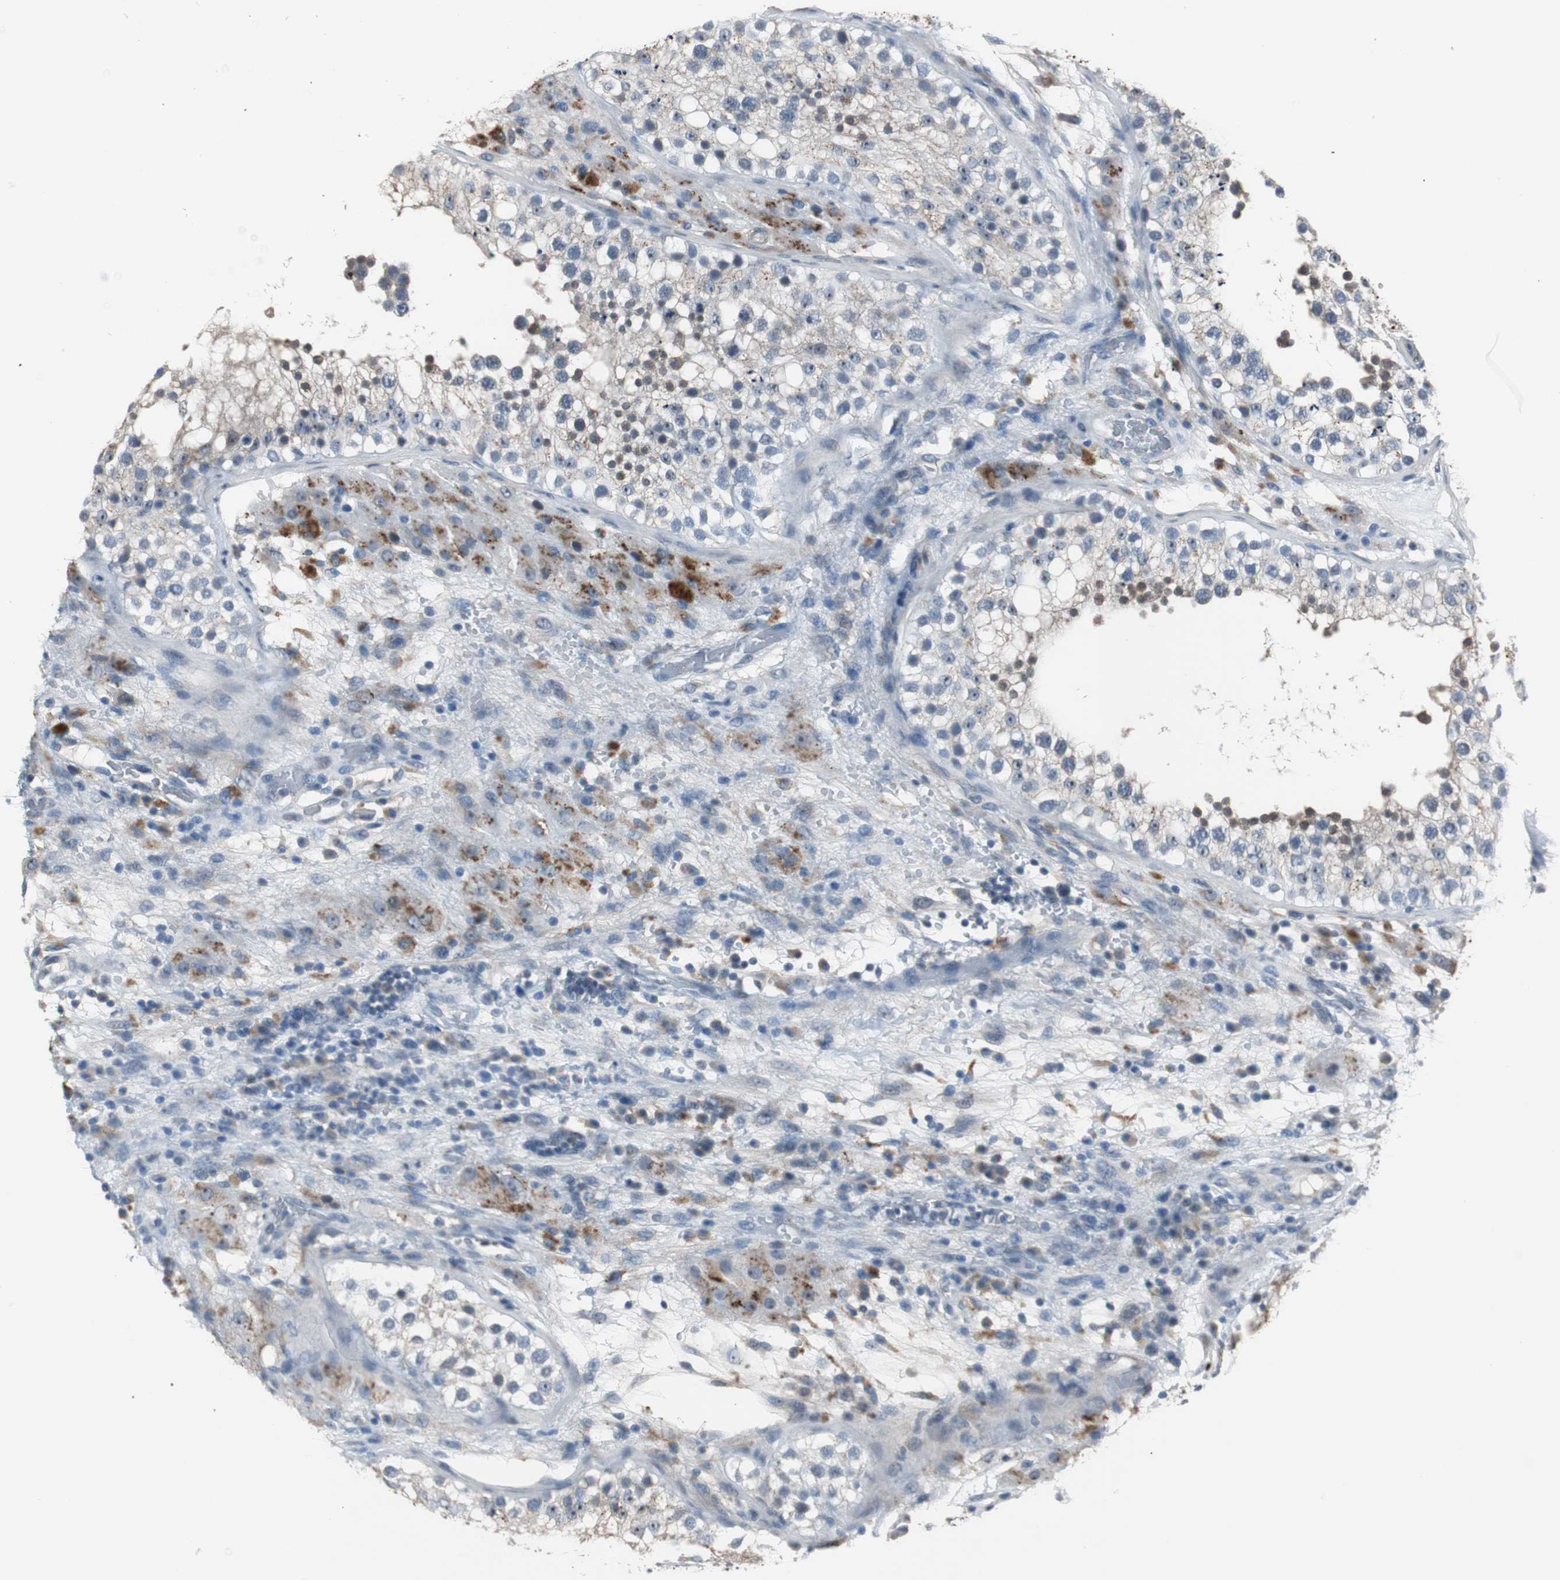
{"staining": {"intensity": "moderate", "quantity": "25%-75%", "location": "cytoplasmic/membranous"}, "tissue": "testis", "cell_type": "Cells in seminiferous ducts", "image_type": "normal", "snomed": [{"axis": "morphology", "description": "Normal tissue, NOS"}, {"axis": "topography", "description": "Testis"}], "caption": "Cells in seminiferous ducts display moderate cytoplasmic/membranous expression in approximately 25%-75% of cells in unremarkable testis. The staining is performed using DAB brown chromogen to label protein expression. The nuclei are counter-stained blue using hematoxylin.", "gene": "PCYT1B", "patient": {"sex": "male", "age": 26}}